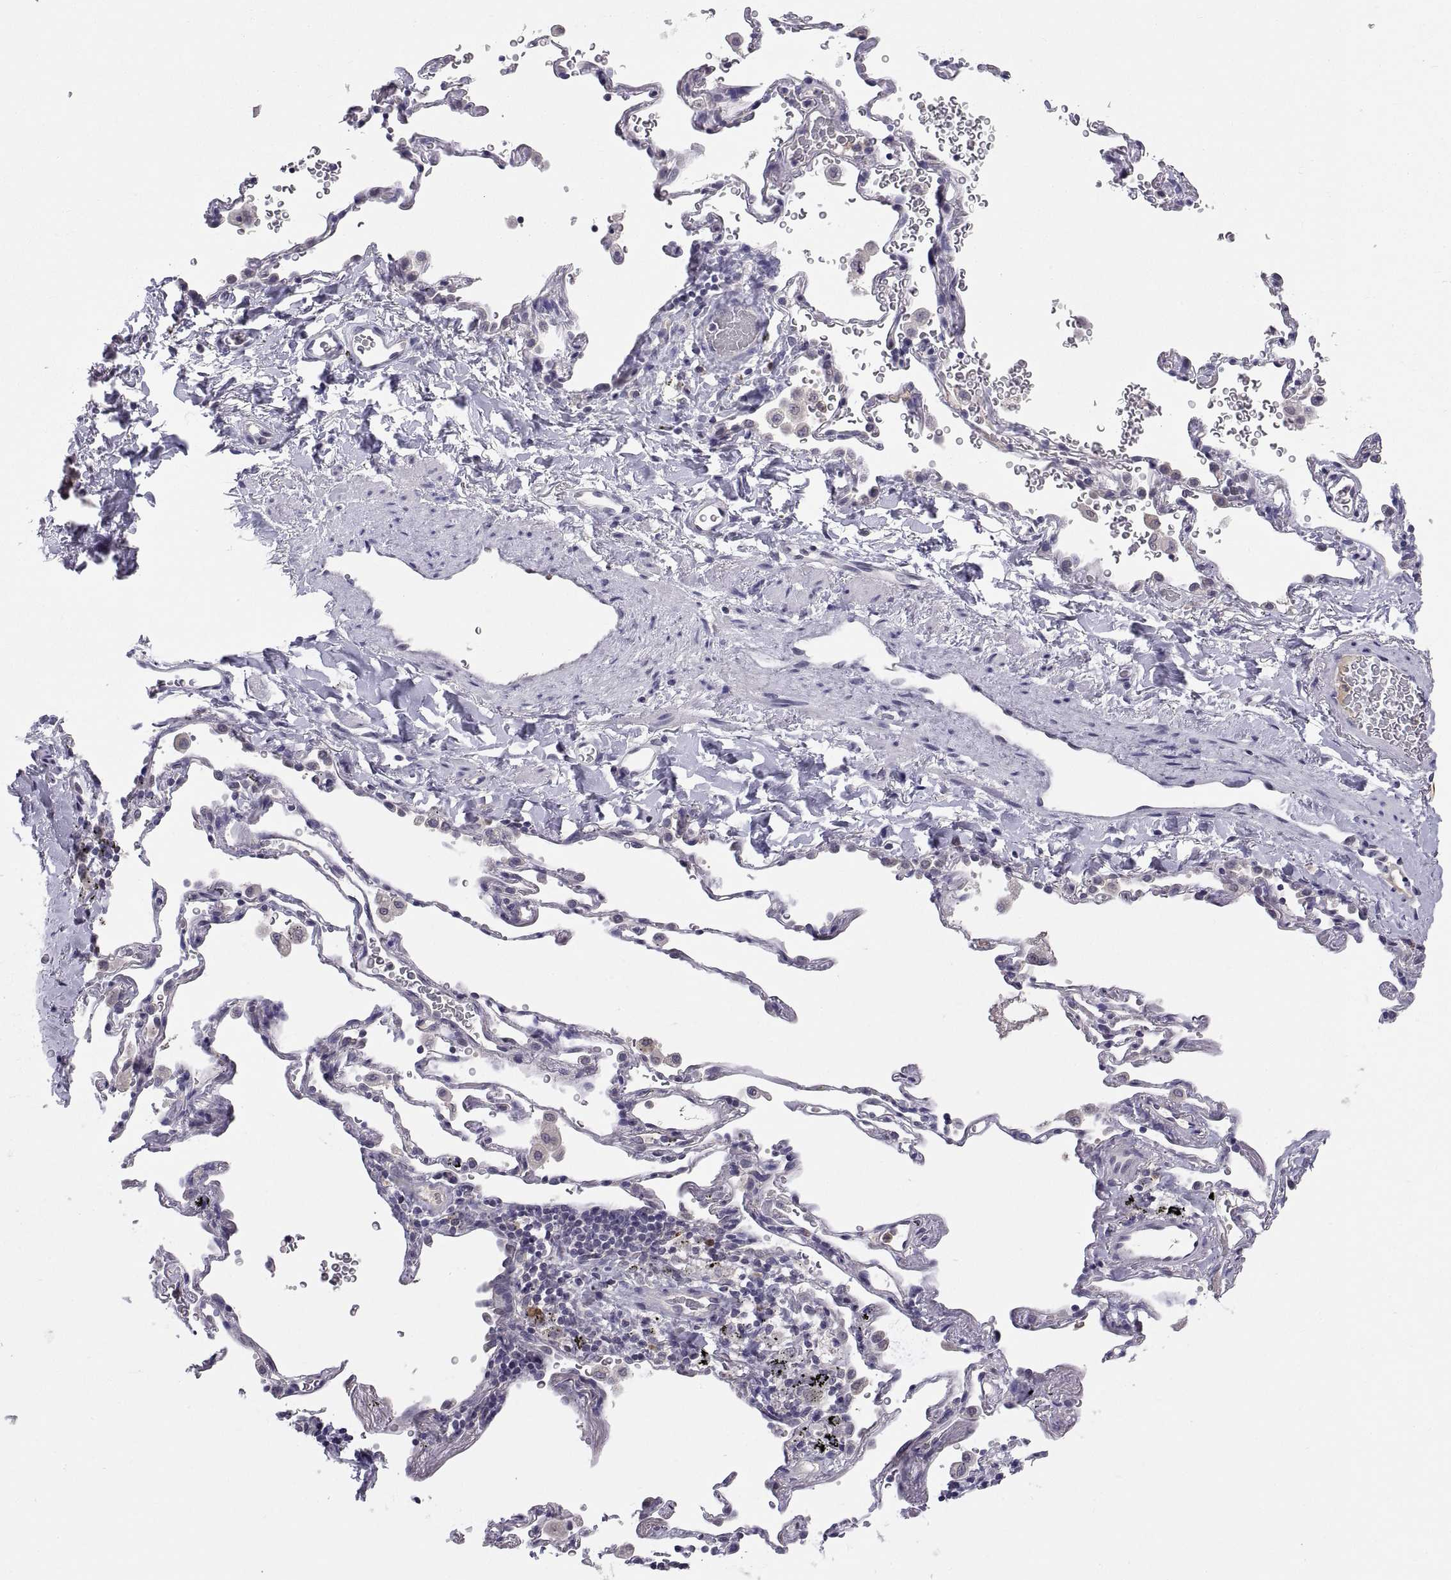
{"staining": {"intensity": "negative", "quantity": "none", "location": "none"}, "tissue": "soft tissue", "cell_type": "Chondrocytes", "image_type": "normal", "snomed": [{"axis": "morphology", "description": "Normal tissue, NOS"}, {"axis": "morphology", "description": "Adenocarcinoma, NOS"}, {"axis": "topography", "description": "Cartilage tissue"}, {"axis": "topography", "description": "Lung"}], "caption": "The photomicrograph exhibits no significant expression in chondrocytes of soft tissue.", "gene": "PKP1", "patient": {"sex": "male", "age": 59}}